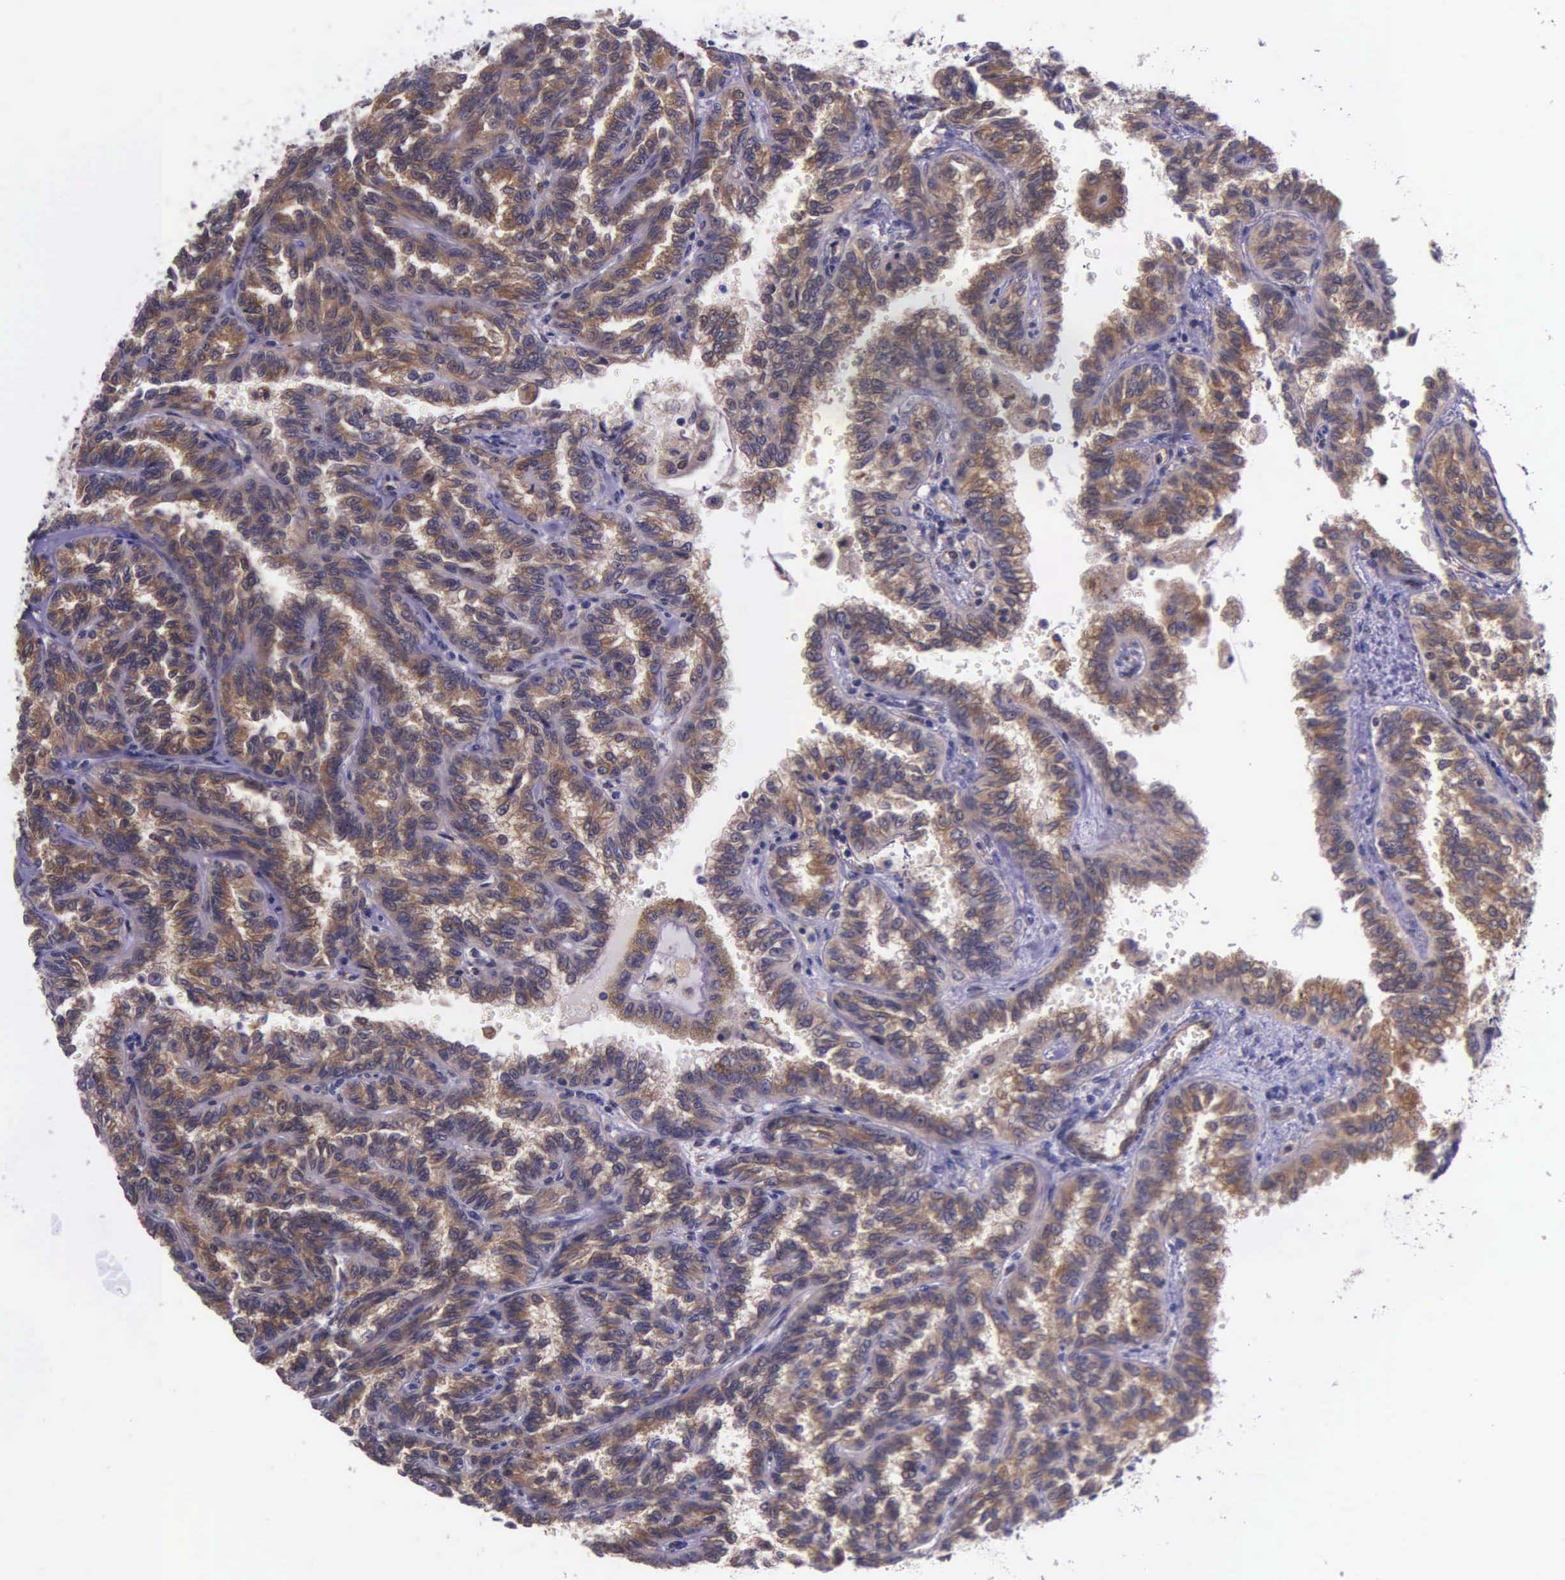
{"staining": {"intensity": "moderate", "quantity": ">75%", "location": "cytoplasmic/membranous"}, "tissue": "renal cancer", "cell_type": "Tumor cells", "image_type": "cancer", "snomed": [{"axis": "morphology", "description": "Inflammation, NOS"}, {"axis": "morphology", "description": "Adenocarcinoma, NOS"}, {"axis": "topography", "description": "Kidney"}], "caption": "A high-resolution photomicrograph shows IHC staining of adenocarcinoma (renal), which reveals moderate cytoplasmic/membranous expression in about >75% of tumor cells.", "gene": "GMPR2", "patient": {"sex": "male", "age": 68}}